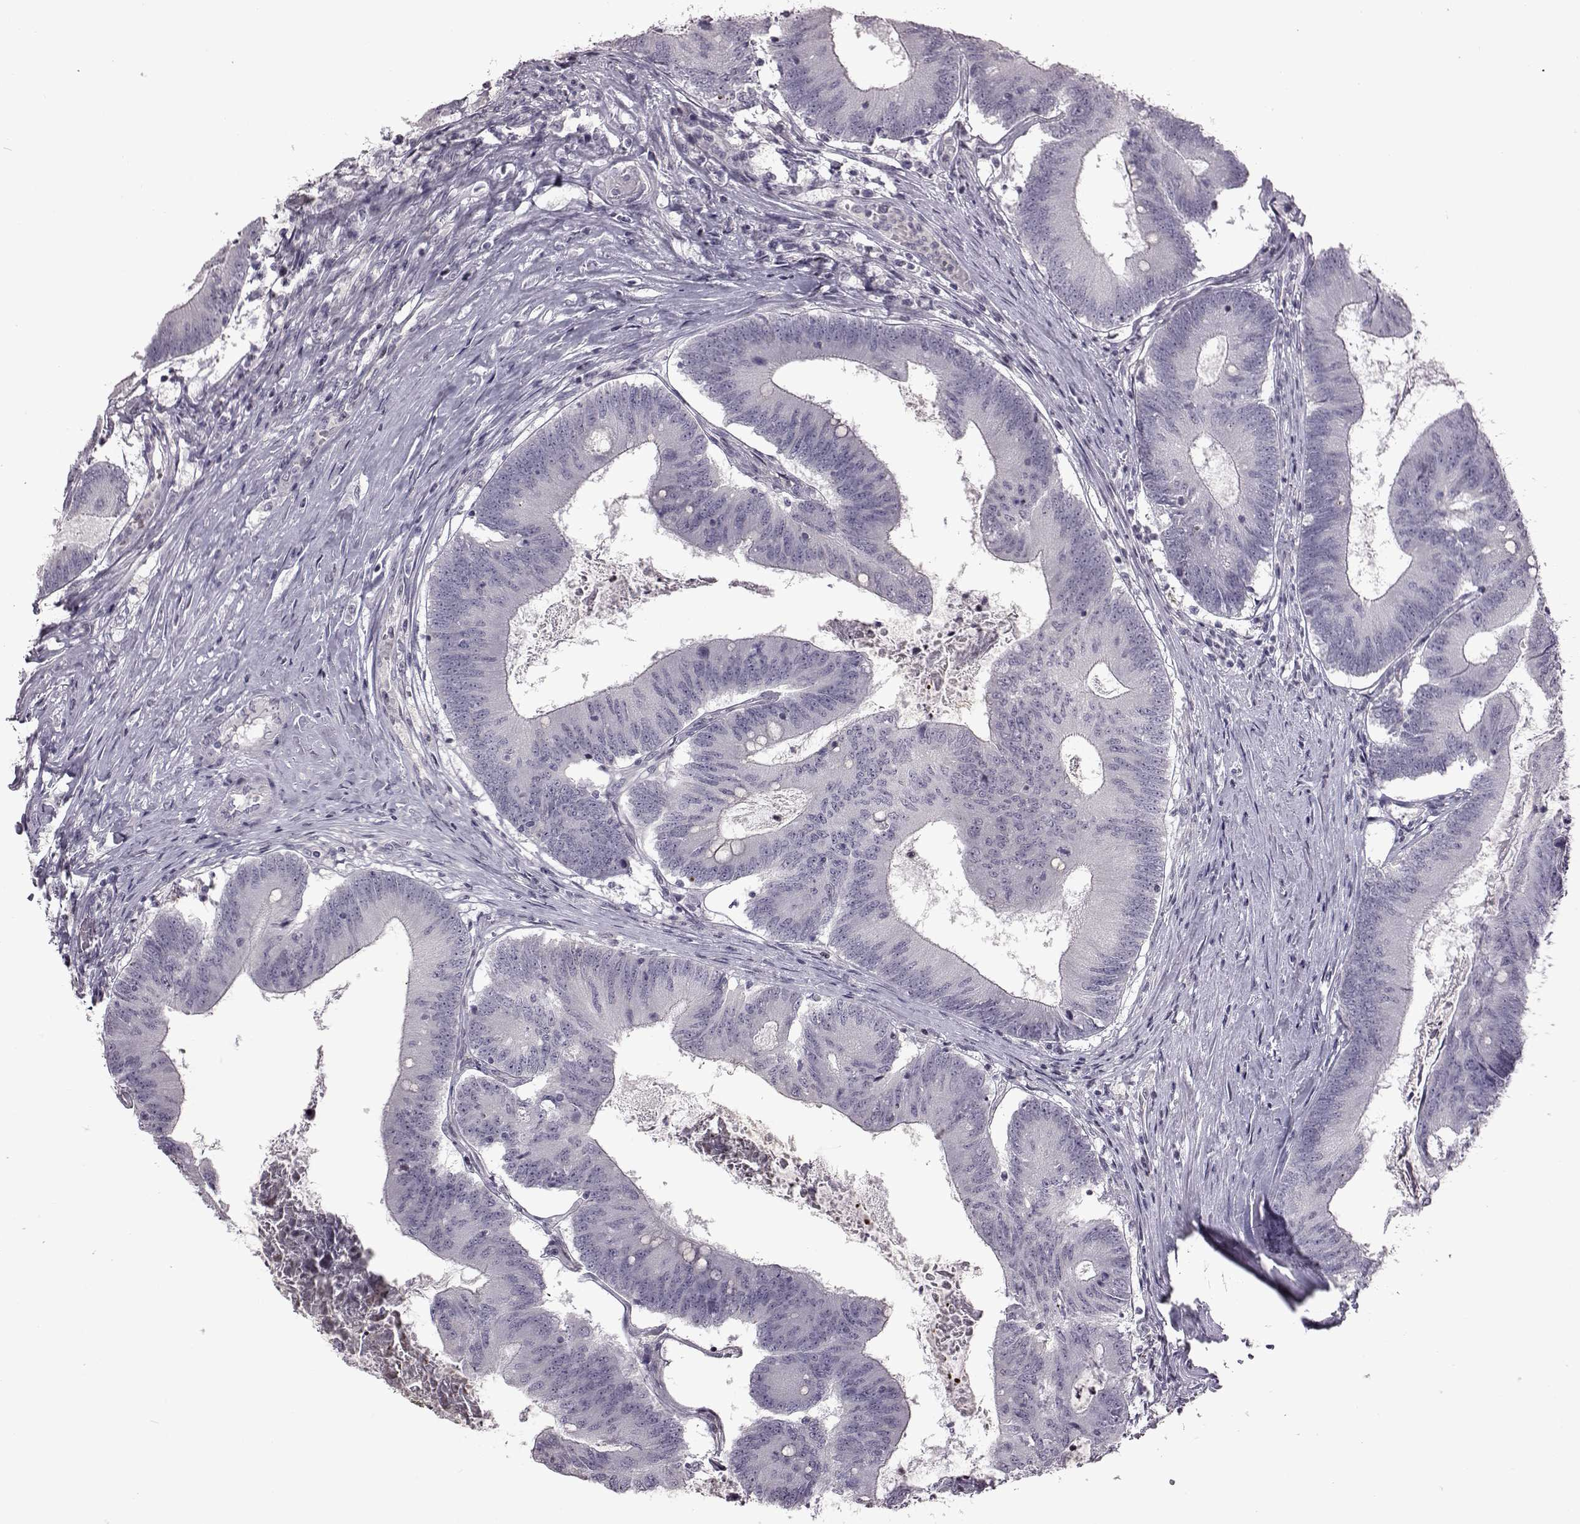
{"staining": {"intensity": "negative", "quantity": "none", "location": "none"}, "tissue": "colorectal cancer", "cell_type": "Tumor cells", "image_type": "cancer", "snomed": [{"axis": "morphology", "description": "Adenocarcinoma, NOS"}, {"axis": "topography", "description": "Colon"}], "caption": "Image shows no significant protein staining in tumor cells of colorectal cancer. Nuclei are stained in blue.", "gene": "GAL", "patient": {"sex": "female", "age": 70}}